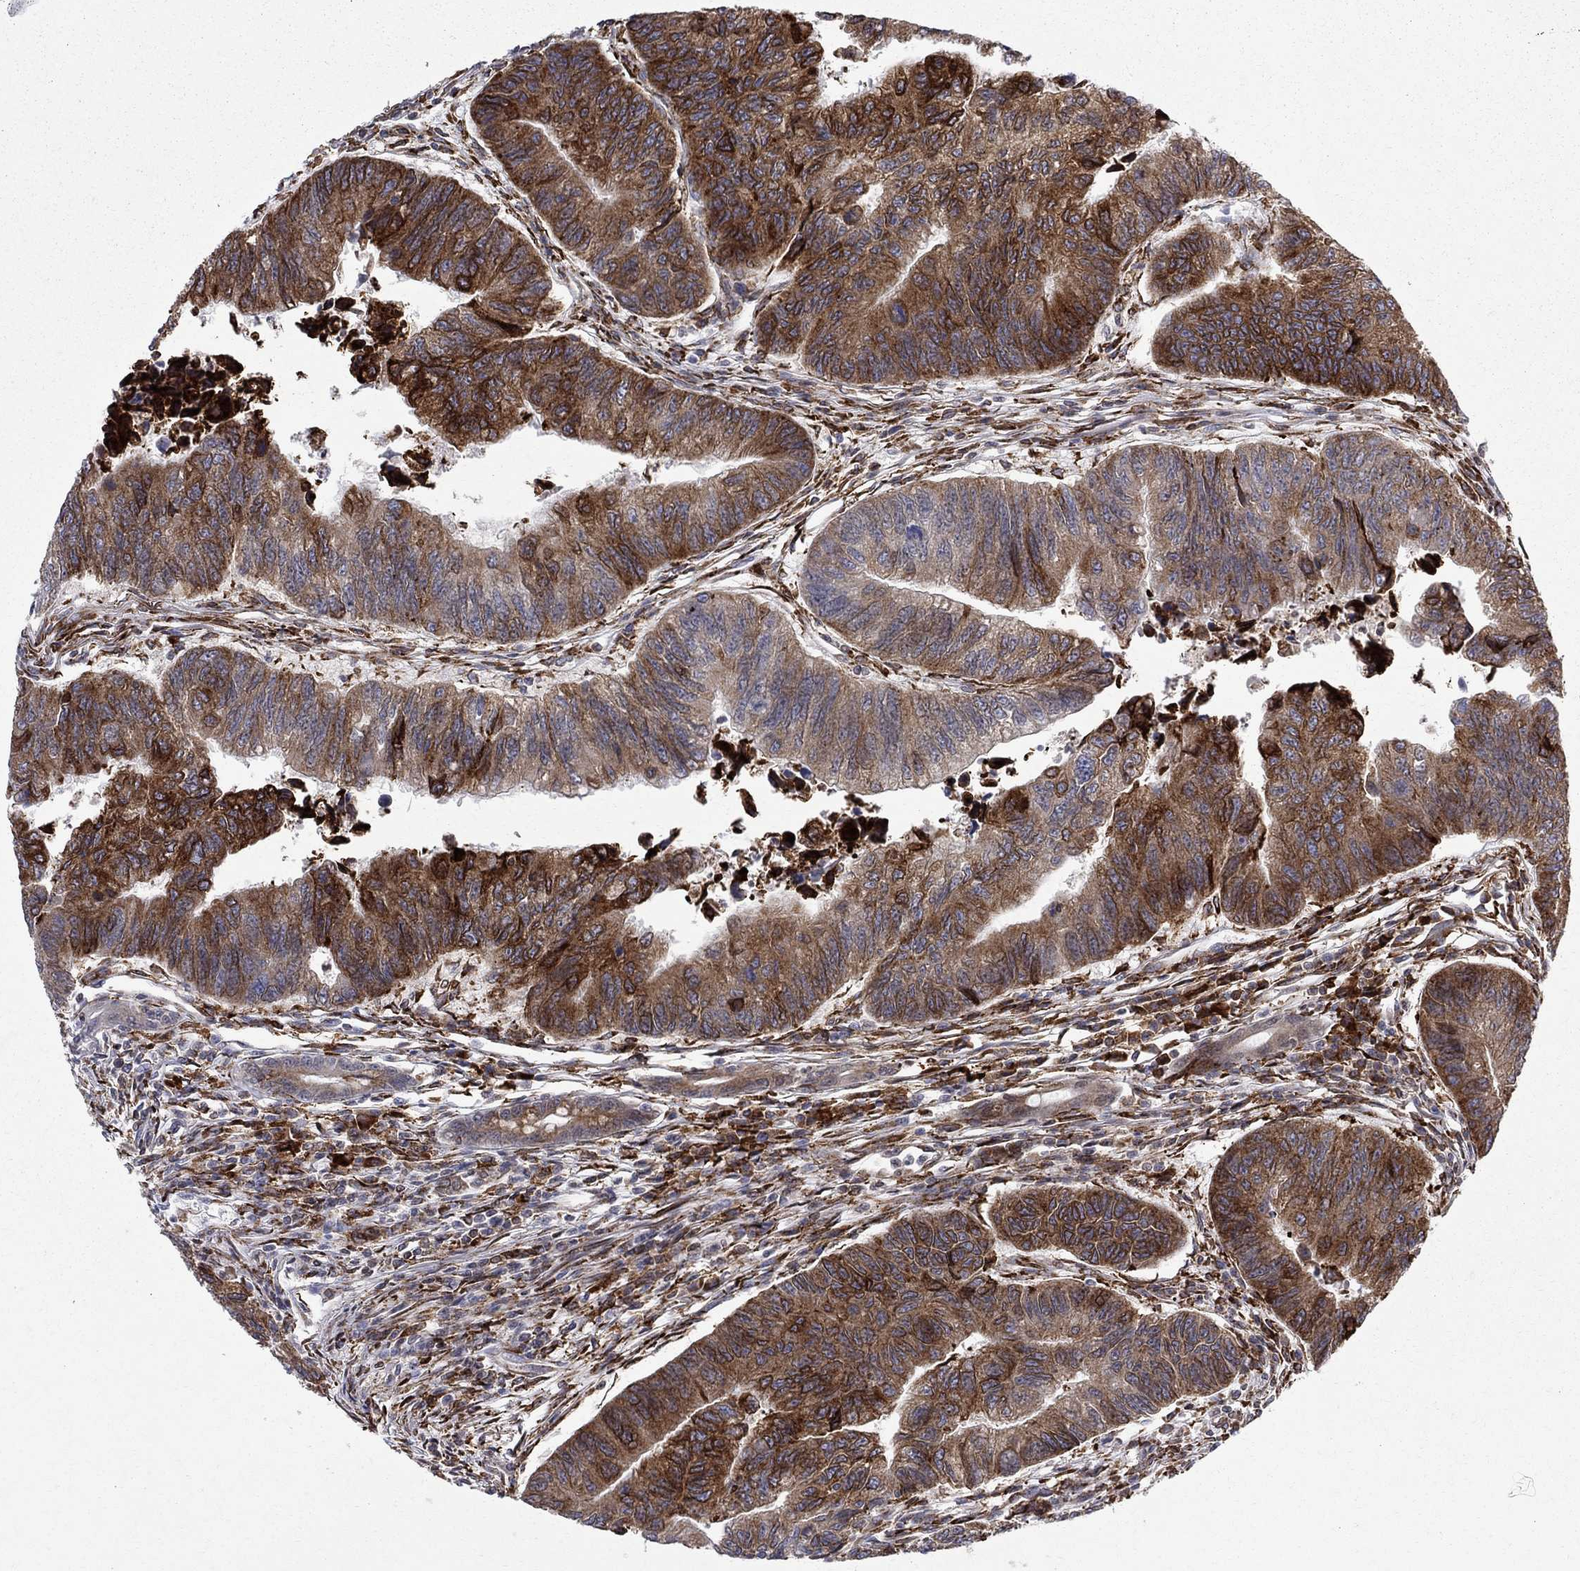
{"staining": {"intensity": "strong", "quantity": "25%-75%", "location": "cytoplasmic/membranous"}, "tissue": "colorectal cancer", "cell_type": "Tumor cells", "image_type": "cancer", "snomed": [{"axis": "morphology", "description": "Adenocarcinoma, NOS"}, {"axis": "topography", "description": "Colon"}], "caption": "Protein expression analysis of colorectal cancer reveals strong cytoplasmic/membranous staining in about 25%-75% of tumor cells.", "gene": "CAB39L", "patient": {"sex": "female", "age": 65}}